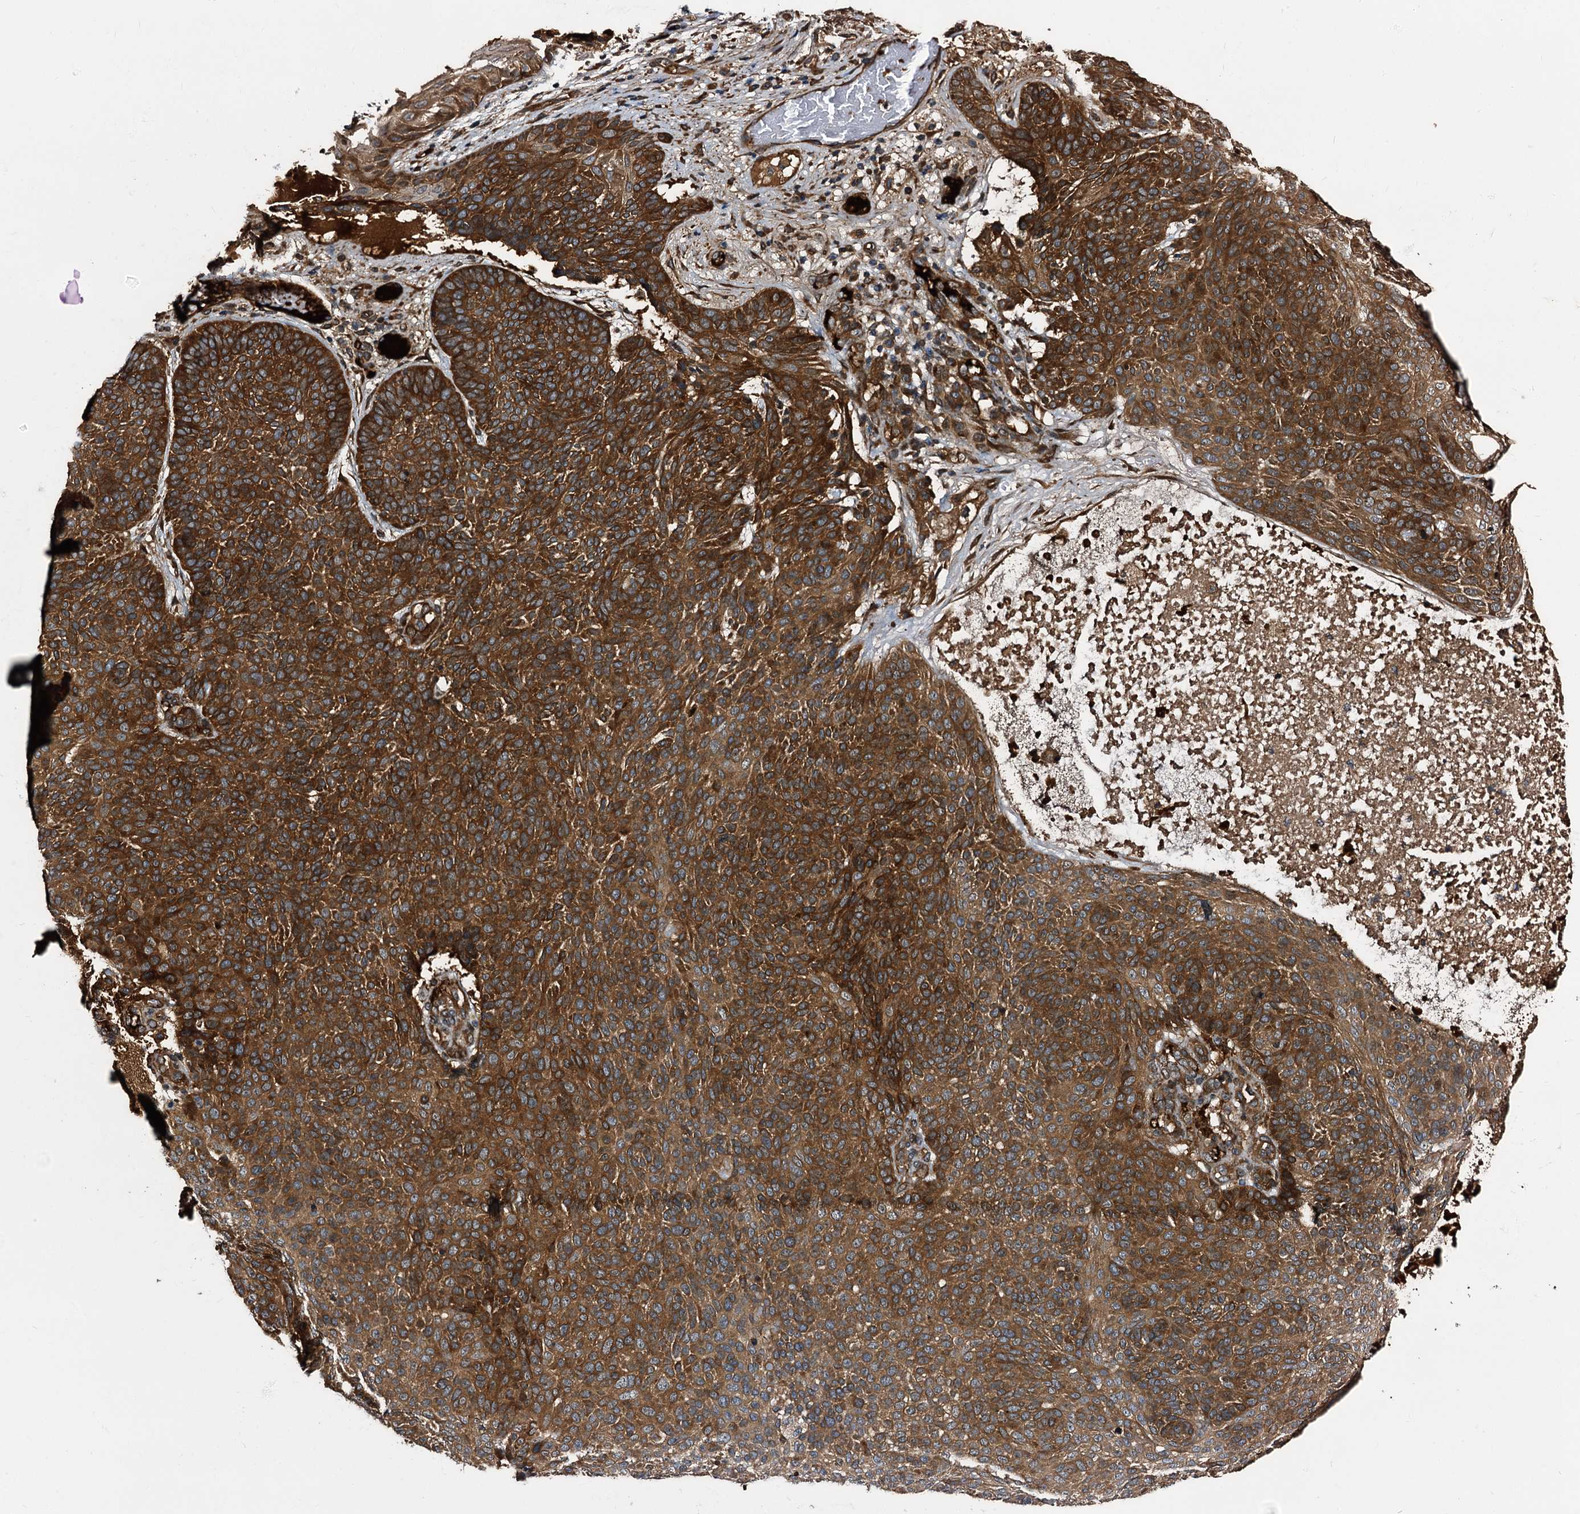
{"staining": {"intensity": "strong", "quantity": ">75%", "location": "cytoplasmic/membranous"}, "tissue": "skin cancer", "cell_type": "Tumor cells", "image_type": "cancer", "snomed": [{"axis": "morphology", "description": "Basal cell carcinoma"}, {"axis": "topography", "description": "Skin"}], "caption": "IHC staining of skin cancer (basal cell carcinoma), which exhibits high levels of strong cytoplasmic/membranous expression in approximately >75% of tumor cells indicating strong cytoplasmic/membranous protein positivity. The staining was performed using DAB (brown) for protein detection and nuclei were counterstained in hematoxylin (blue).", "gene": "PEX5", "patient": {"sex": "male", "age": 85}}